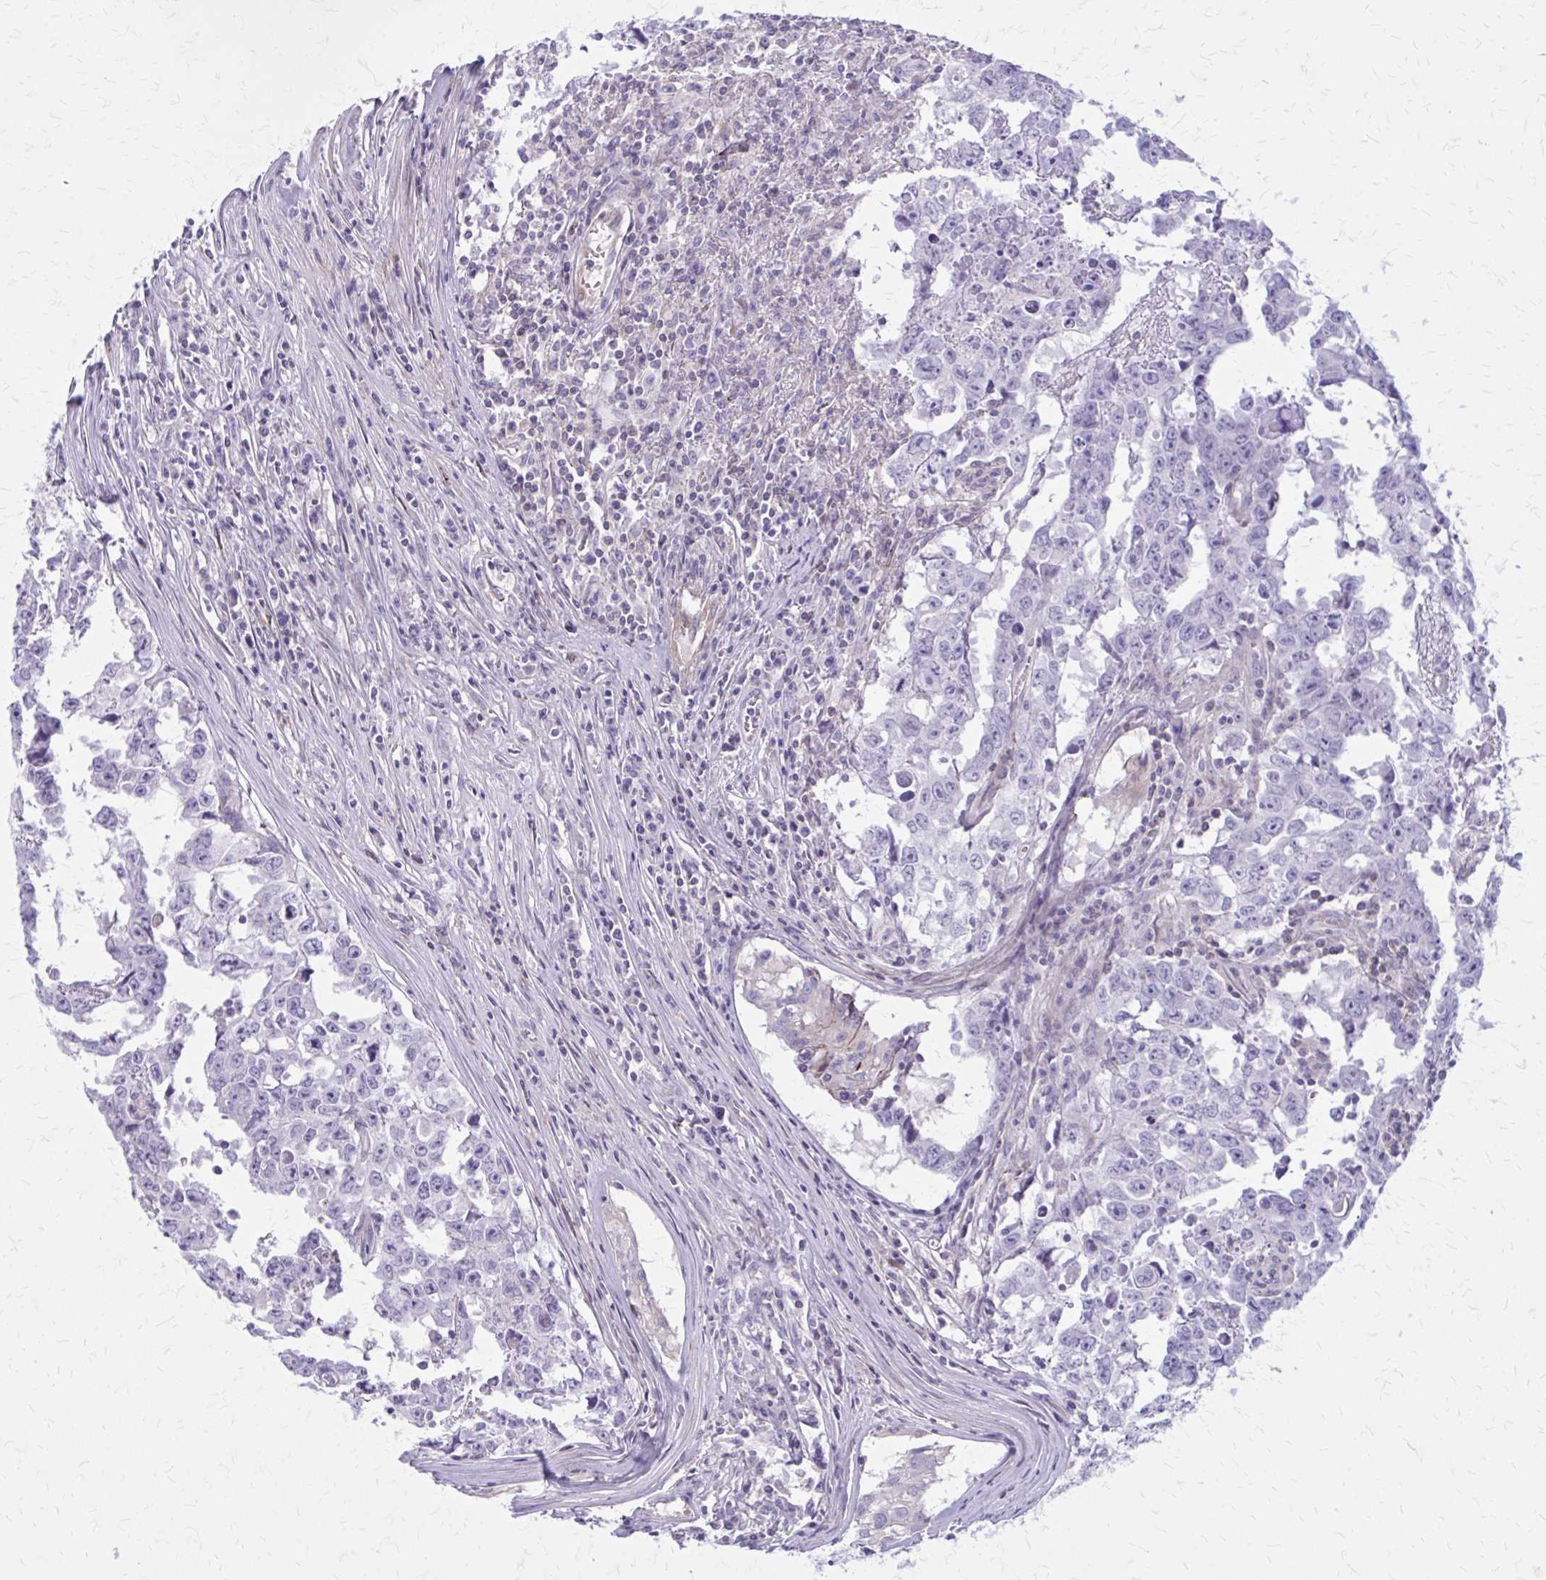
{"staining": {"intensity": "negative", "quantity": "none", "location": "none"}, "tissue": "testis cancer", "cell_type": "Tumor cells", "image_type": "cancer", "snomed": [{"axis": "morphology", "description": "Carcinoma, Embryonal, NOS"}, {"axis": "topography", "description": "Testis"}], "caption": "DAB (3,3'-diaminobenzidine) immunohistochemical staining of testis embryonal carcinoma demonstrates no significant staining in tumor cells.", "gene": "PITPNM1", "patient": {"sex": "male", "age": 22}}